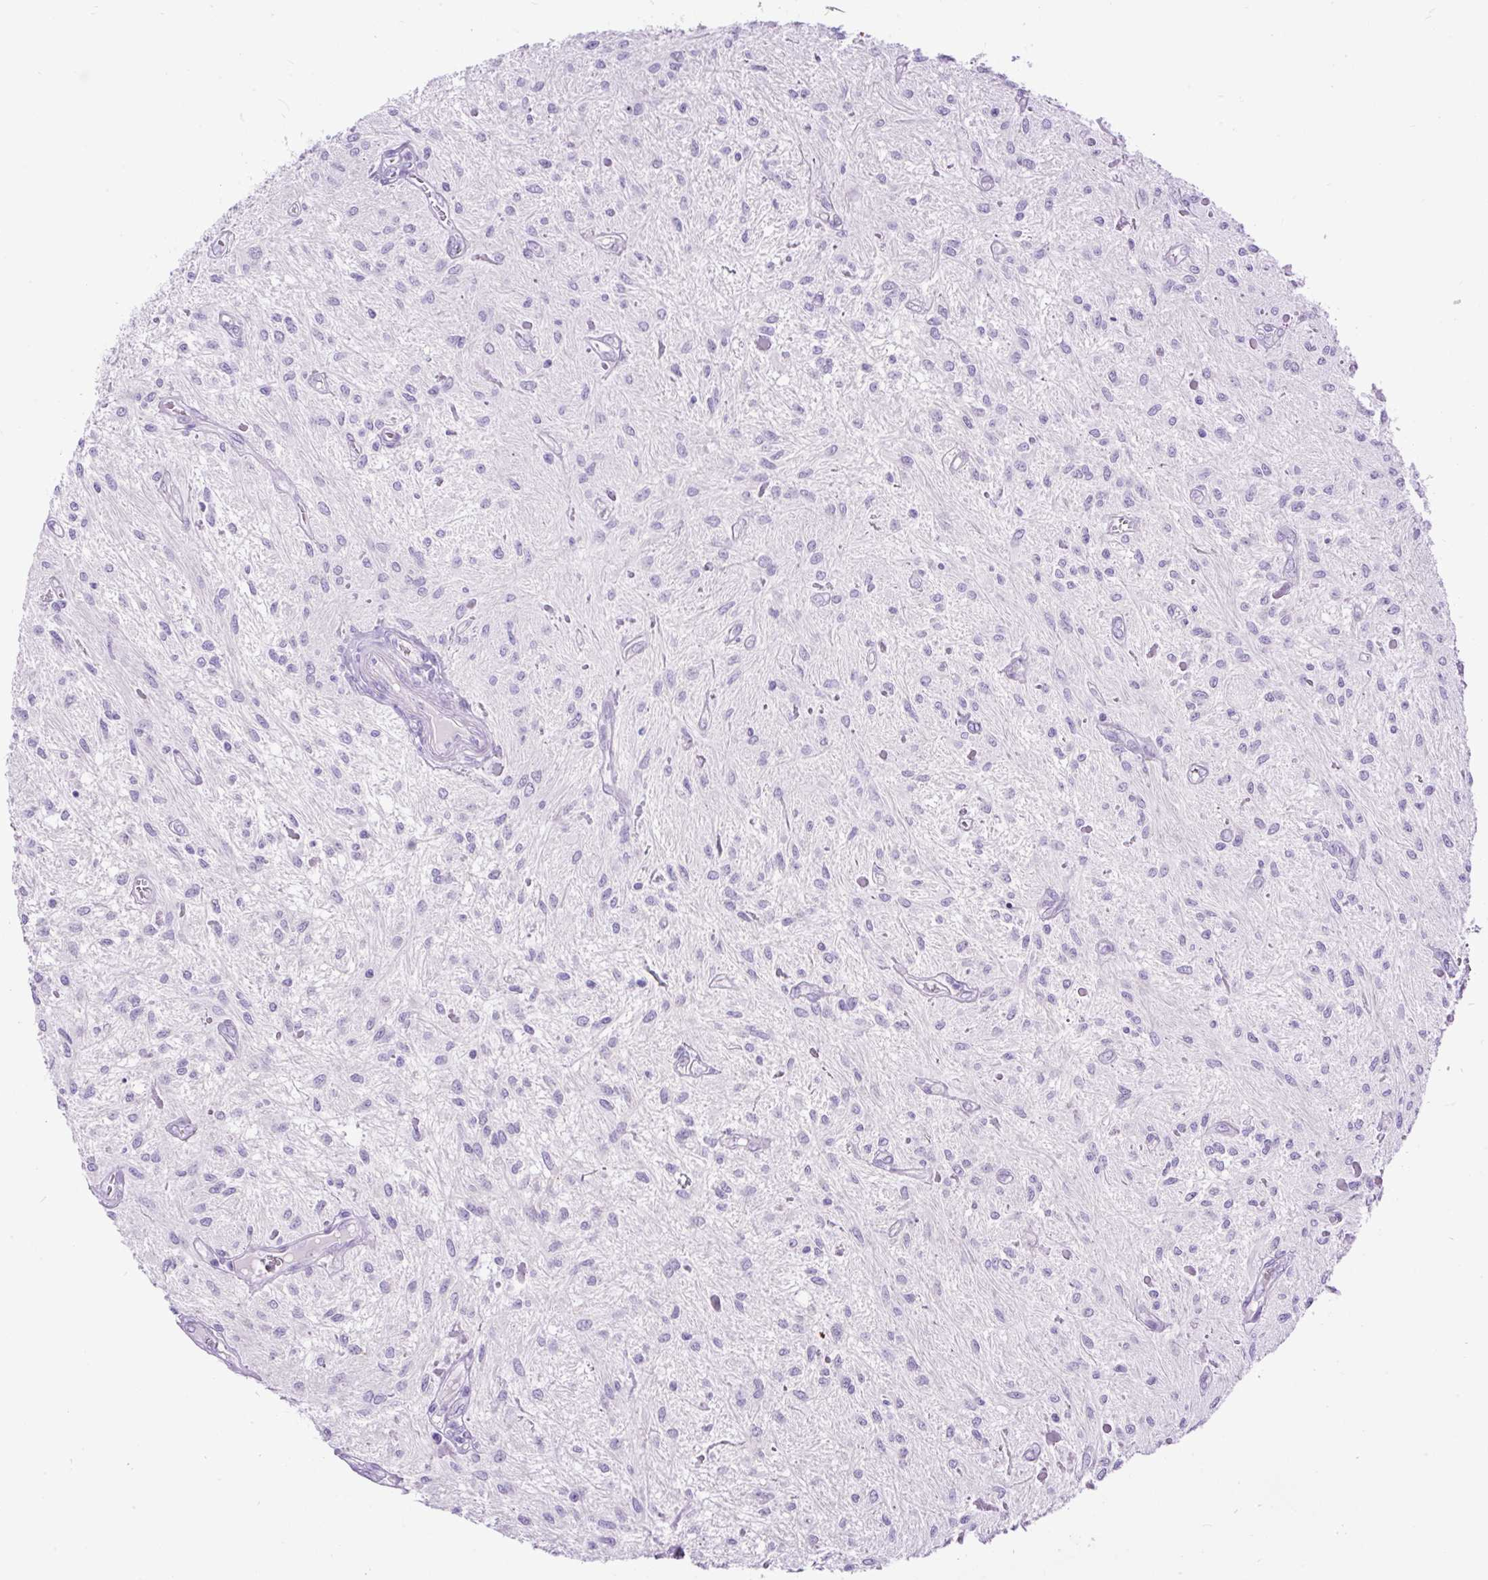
{"staining": {"intensity": "negative", "quantity": "none", "location": "none"}, "tissue": "glioma", "cell_type": "Tumor cells", "image_type": "cancer", "snomed": [{"axis": "morphology", "description": "Glioma, malignant, Low grade"}, {"axis": "topography", "description": "Cerebellum"}], "caption": "Immunohistochemistry histopathology image of human glioma stained for a protein (brown), which reveals no staining in tumor cells.", "gene": "ZNF256", "patient": {"sex": "female", "age": 14}}